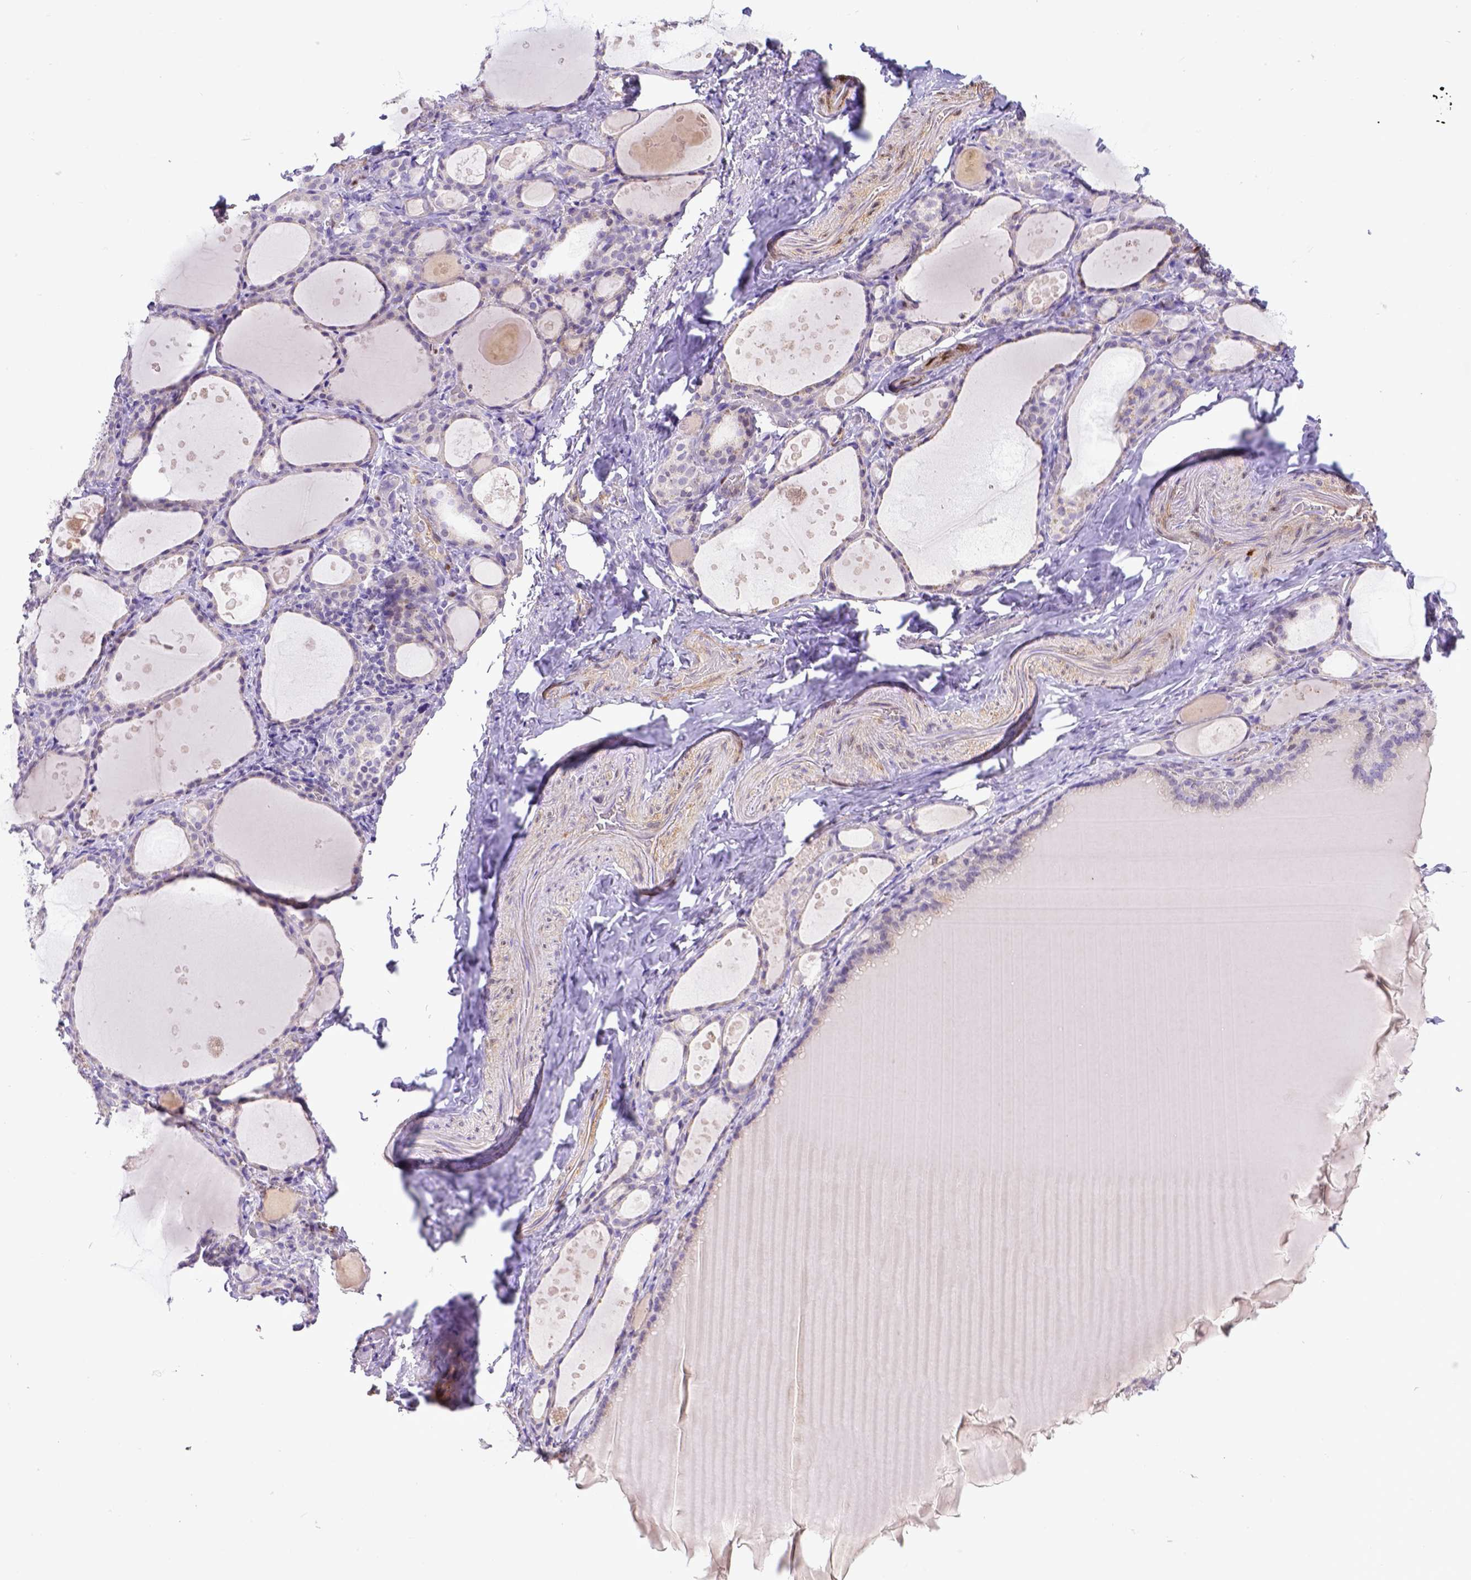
{"staining": {"intensity": "negative", "quantity": "none", "location": "none"}, "tissue": "thyroid gland", "cell_type": "Glandular cells", "image_type": "normal", "snomed": [{"axis": "morphology", "description": "Normal tissue, NOS"}, {"axis": "topography", "description": "Thyroid gland"}], "caption": "A high-resolution image shows immunohistochemistry (IHC) staining of normal thyroid gland, which exhibits no significant positivity in glandular cells. The staining is performed using DAB (3,3'-diaminobenzidine) brown chromogen with nuclei counter-stained in using hematoxylin.", "gene": "BTN1A1", "patient": {"sex": "male", "age": 68}}